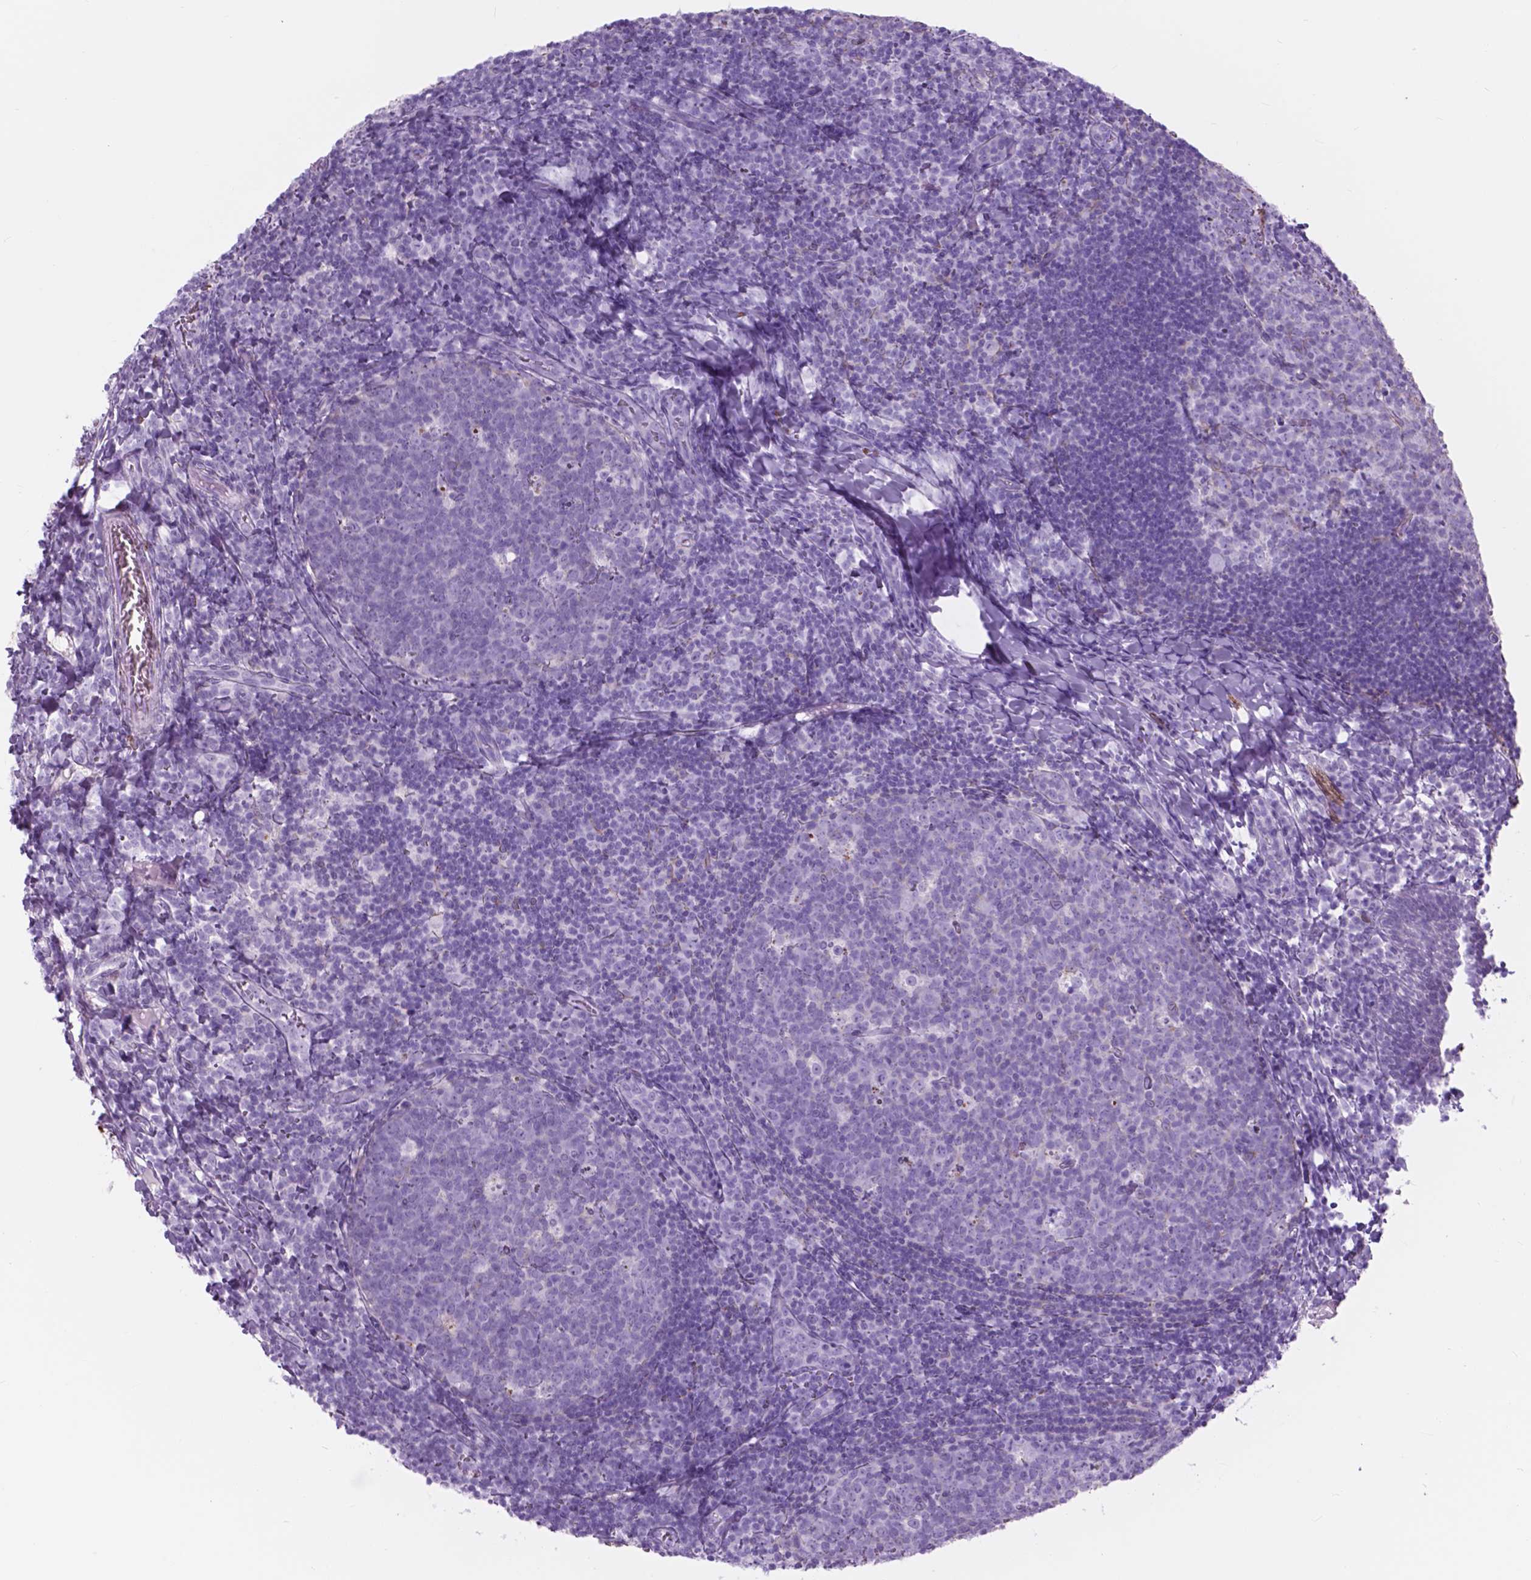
{"staining": {"intensity": "negative", "quantity": "none", "location": "none"}, "tissue": "lymph node", "cell_type": "Germinal center cells", "image_type": "normal", "snomed": [{"axis": "morphology", "description": "Normal tissue, NOS"}, {"axis": "topography", "description": "Lymph node"}], "caption": "Immunohistochemistry histopathology image of unremarkable lymph node: lymph node stained with DAB (3,3'-diaminobenzidine) demonstrates no significant protein positivity in germinal center cells. The staining is performed using DAB brown chromogen with nuclei counter-stained in using hematoxylin.", "gene": "FXYD2", "patient": {"sex": "female", "age": 21}}